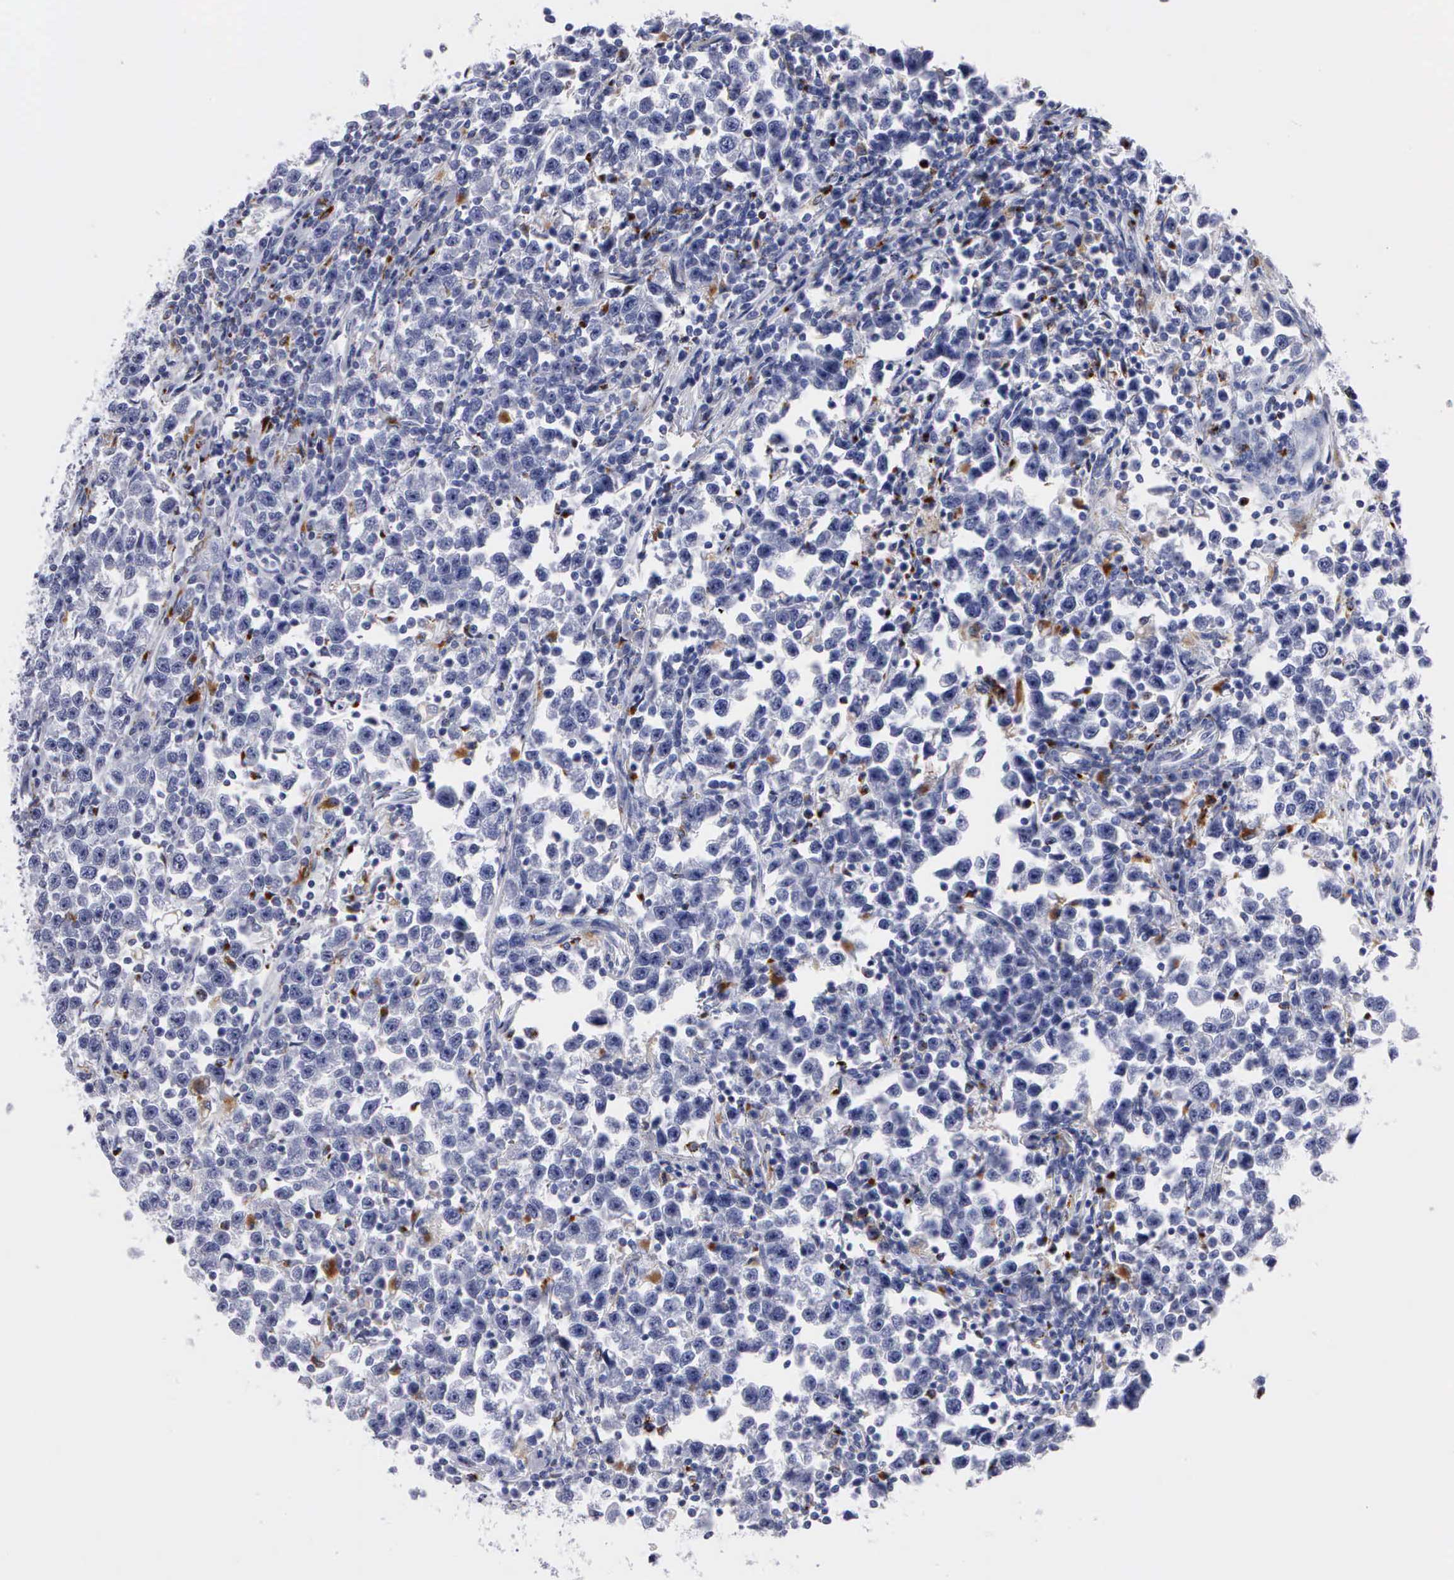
{"staining": {"intensity": "negative", "quantity": "none", "location": "none"}, "tissue": "testis cancer", "cell_type": "Tumor cells", "image_type": "cancer", "snomed": [{"axis": "morphology", "description": "Seminoma, NOS"}, {"axis": "topography", "description": "Testis"}], "caption": "Tumor cells are negative for brown protein staining in testis cancer (seminoma).", "gene": "CTSH", "patient": {"sex": "male", "age": 43}}